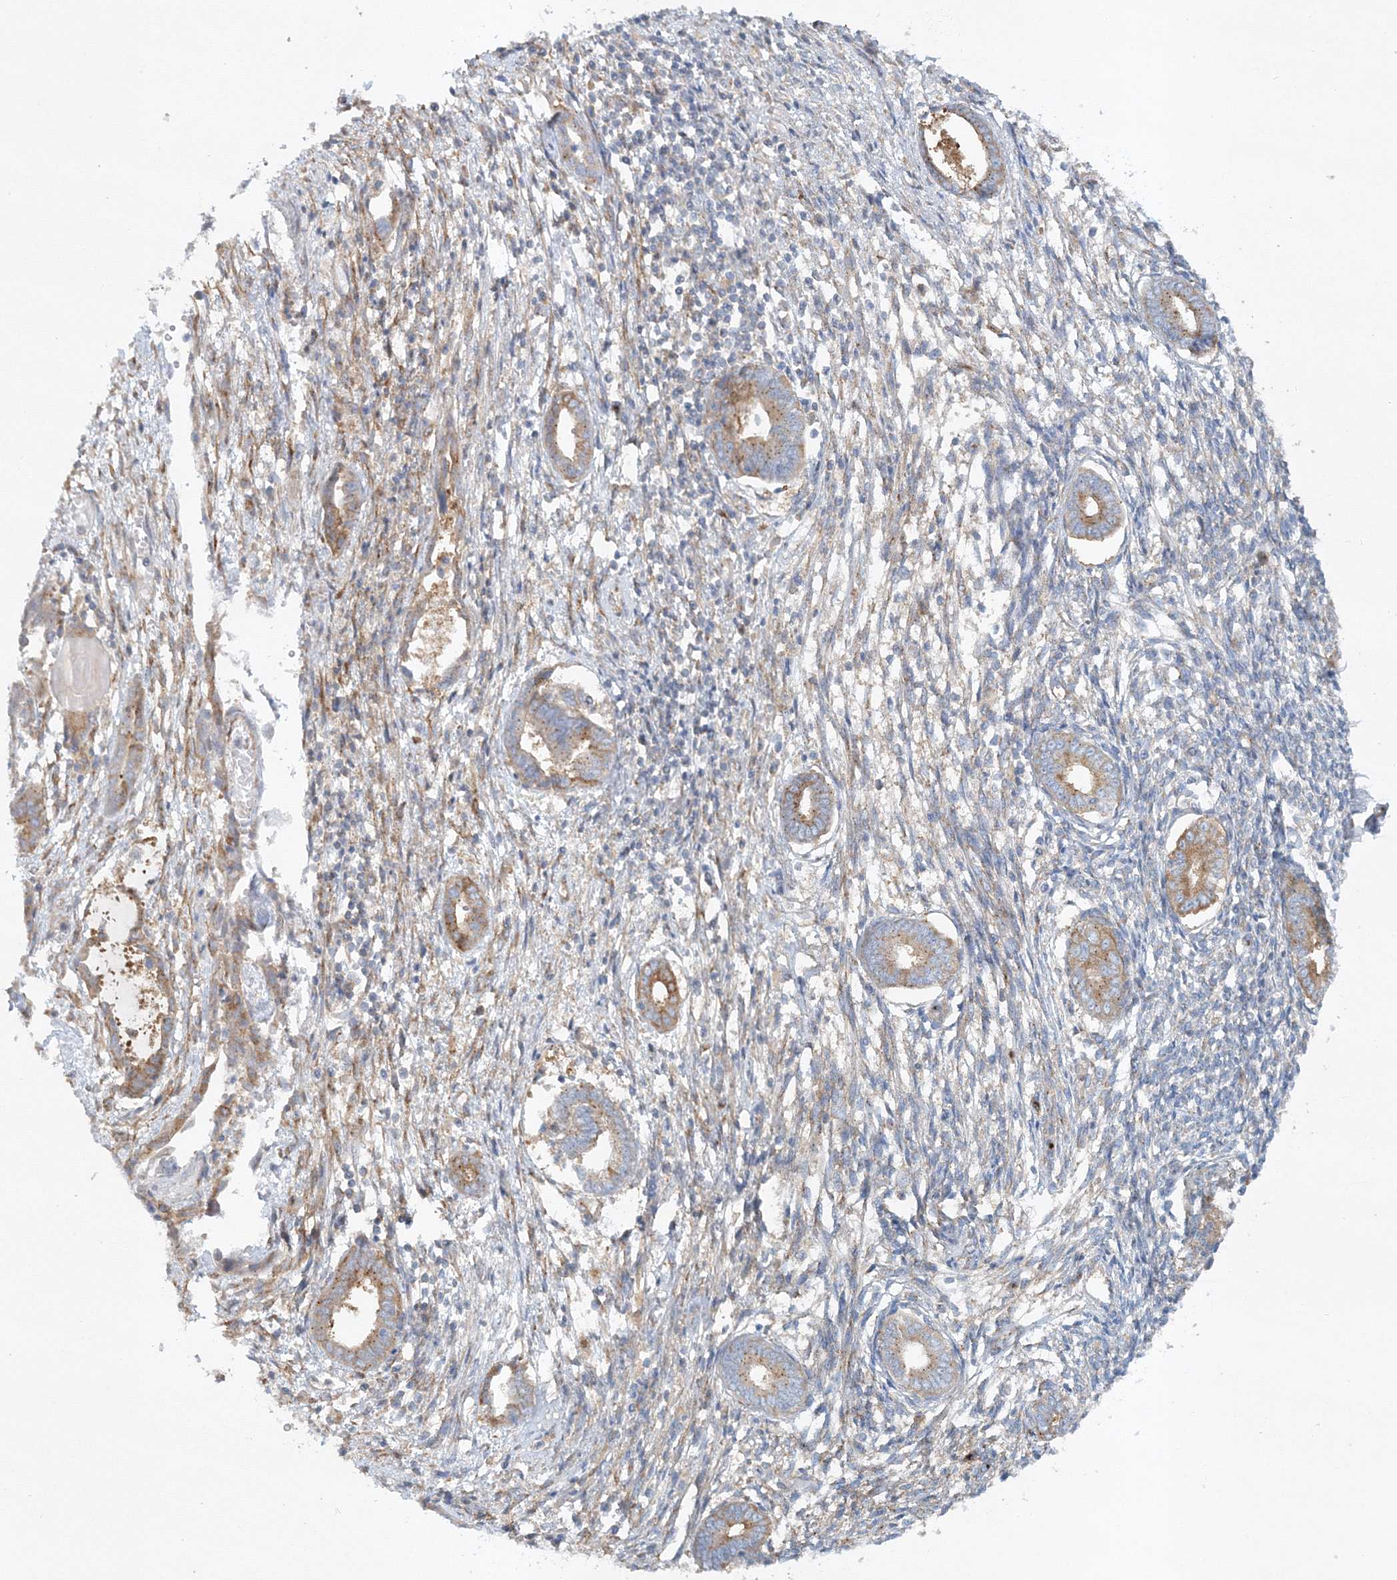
{"staining": {"intensity": "negative", "quantity": "none", "location": "none"}, "tissue": "endometrium", "cell_type": "Cells in endometrial stroma", "image_type": "normal", "snomed": [{"axis": "morphology", "description": "Normal tissue, NOS"}, {"axis": "topography", "description": "Endometrium"}], "caption": "Micrograph shows no protein positivity in cells in endometrial stroma of benign endometrium. The staining was performed using DAB (3,3'-diaminobenzidine) to visualize the protein expression in brown, while the nuclei were stained in blue with hematoxylin (Magnification: 20x).", "gene": "SEC23IP", "patient": {"sex": "female", "age": 56}}